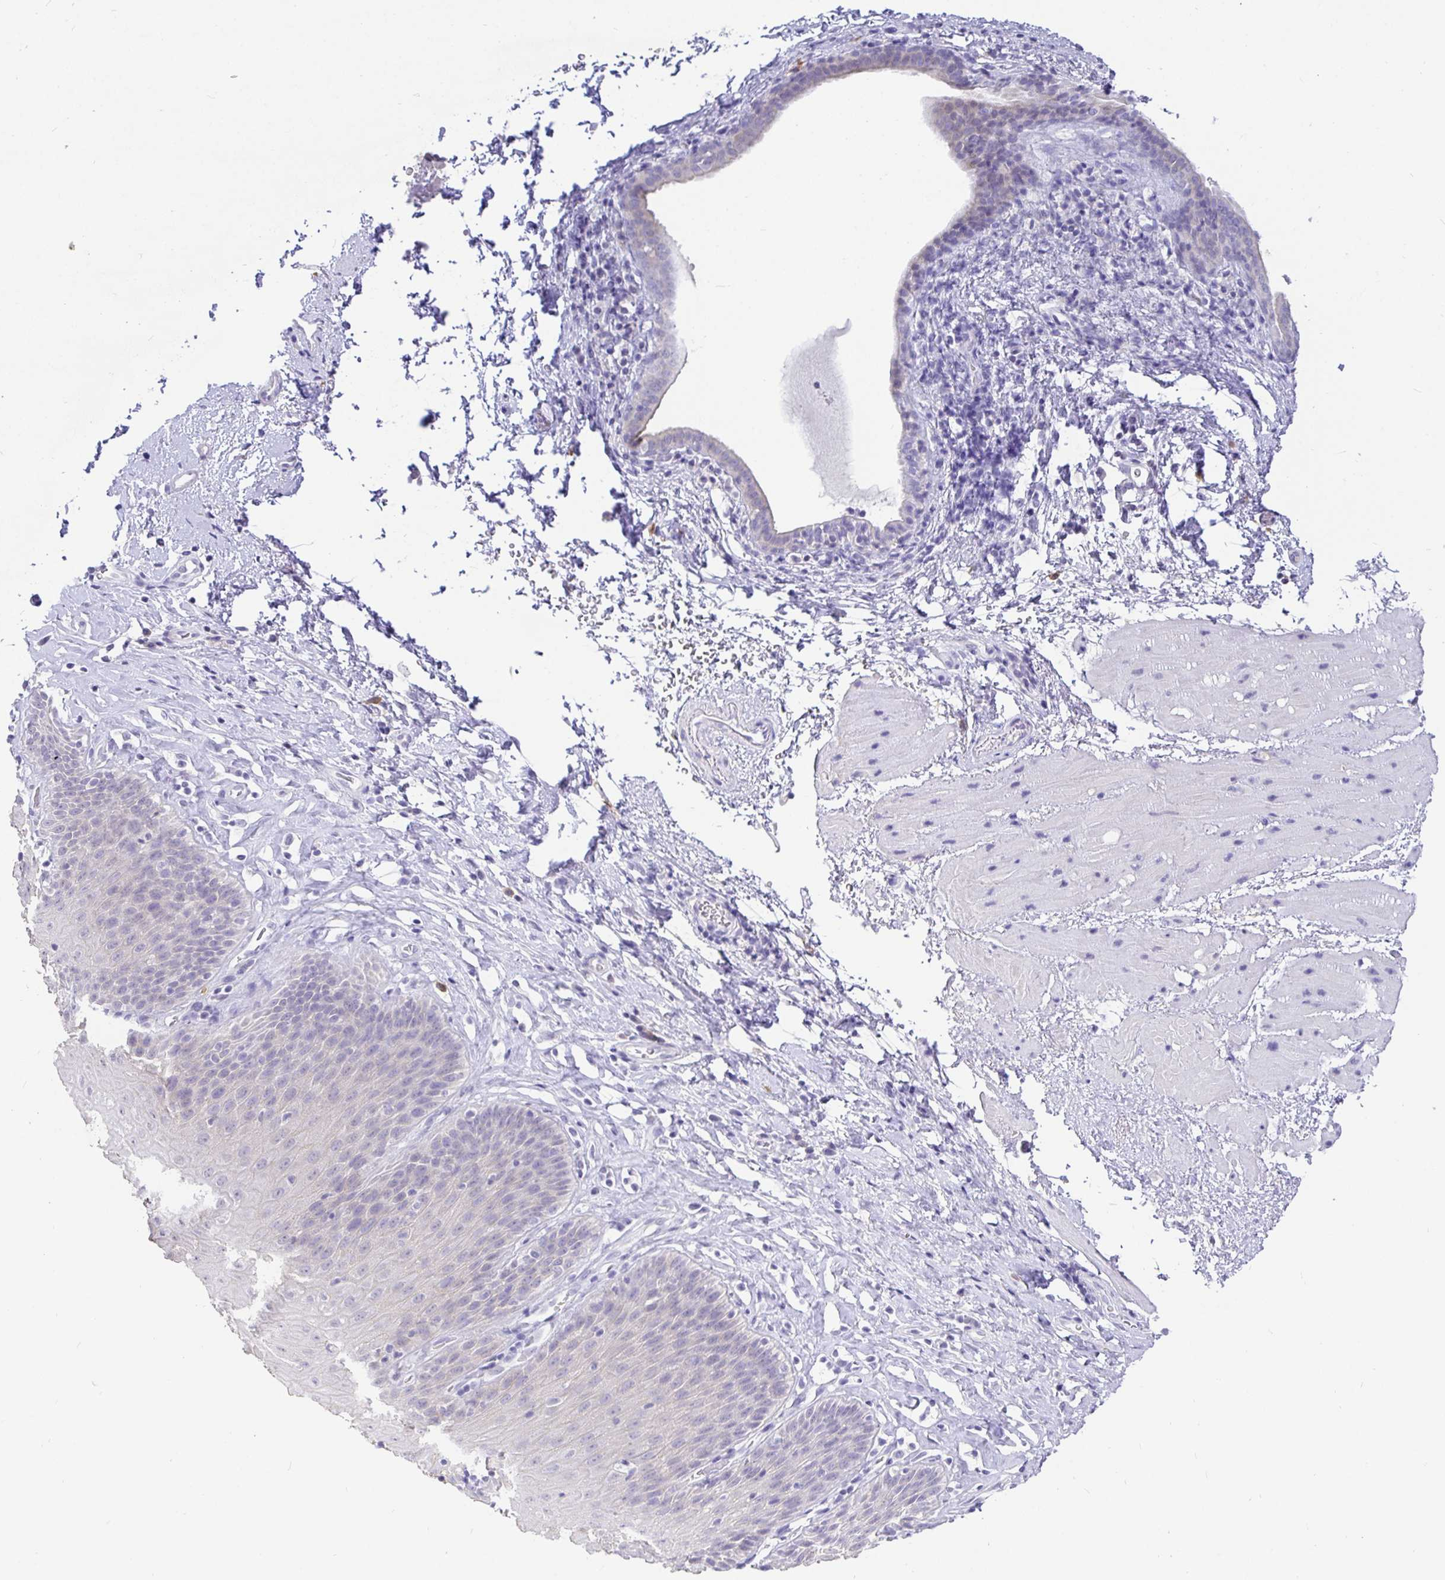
{"staining": {"intensity": "weak", "quantity": "<25%", "location": "cytoplasmic/membranous"}, "tissue": "esophagus", "cell_type": "Squamous epithelial cells", "image_type": "normal", "snomed": [{"axis": "morphology", "description": "Normal tissue, NOS"}, {"axis": "topography", "description": "Esophagus"}], "caption": "DAB immunohistochemical staining of unremarkable human esophagus displays no significant staining in squamous epithelial cells.", "gene": "EZHIP", "patient": {"sex": "female", "age": 61}}